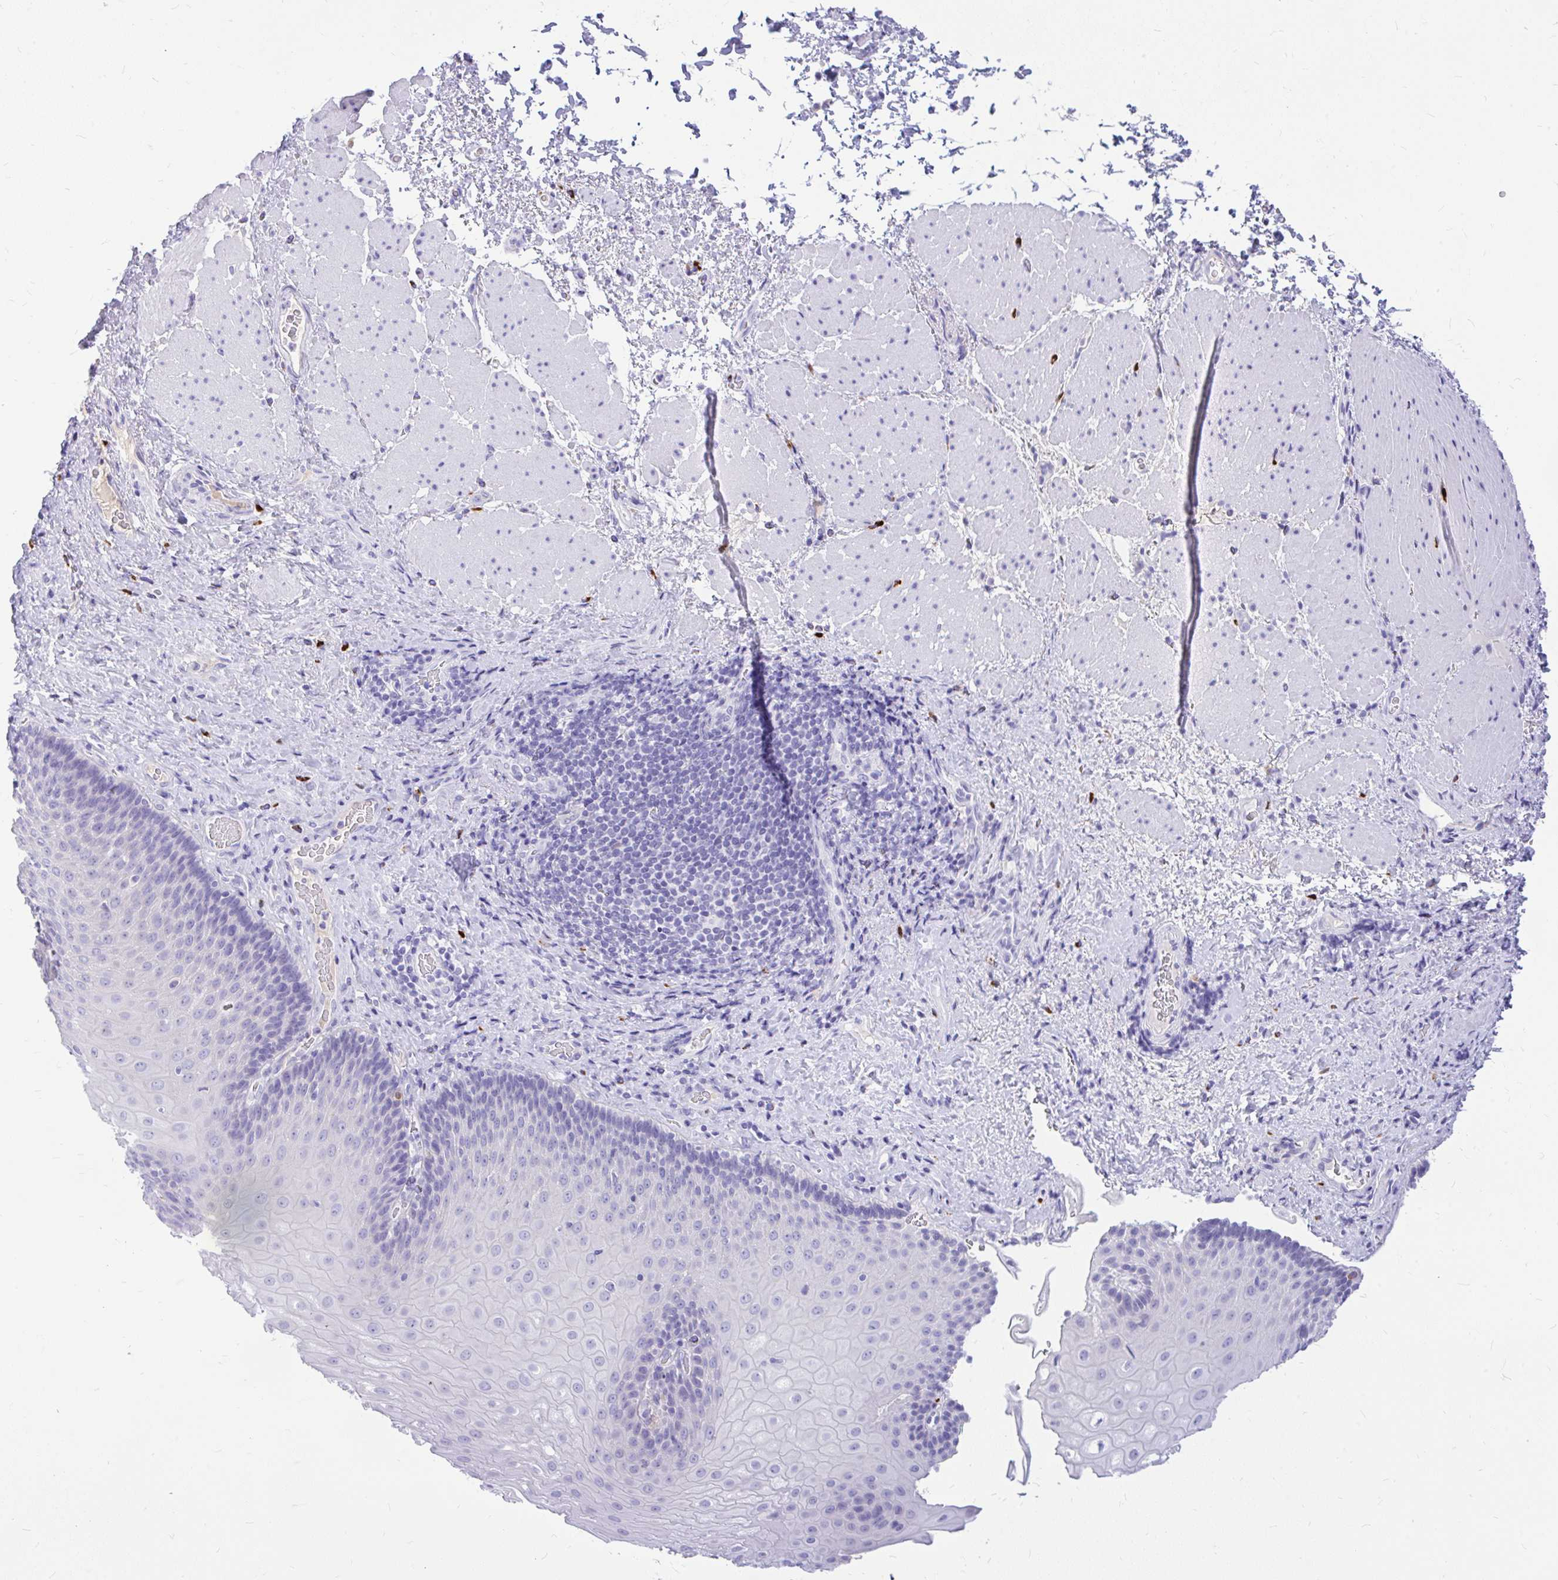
{"staining": {"intensity": "negative", "quantity": "none", "location": "none"}, "tissue": "esophagus", "cell_type": "Squamous epithelial cells", "image_type": "normal", "snomed": [{"axis": "morphology", "description": "Normal tissue, NOS"}, {"axis": "topography", "description": "Esophagus"}], "caption": "Squamous epithelial cells show no significant protein staining in benign esophagus. (DAB IHC, high magnification).", "gene": "MAP1LC3A", "patient": {"sex": "male", "age": 62}}